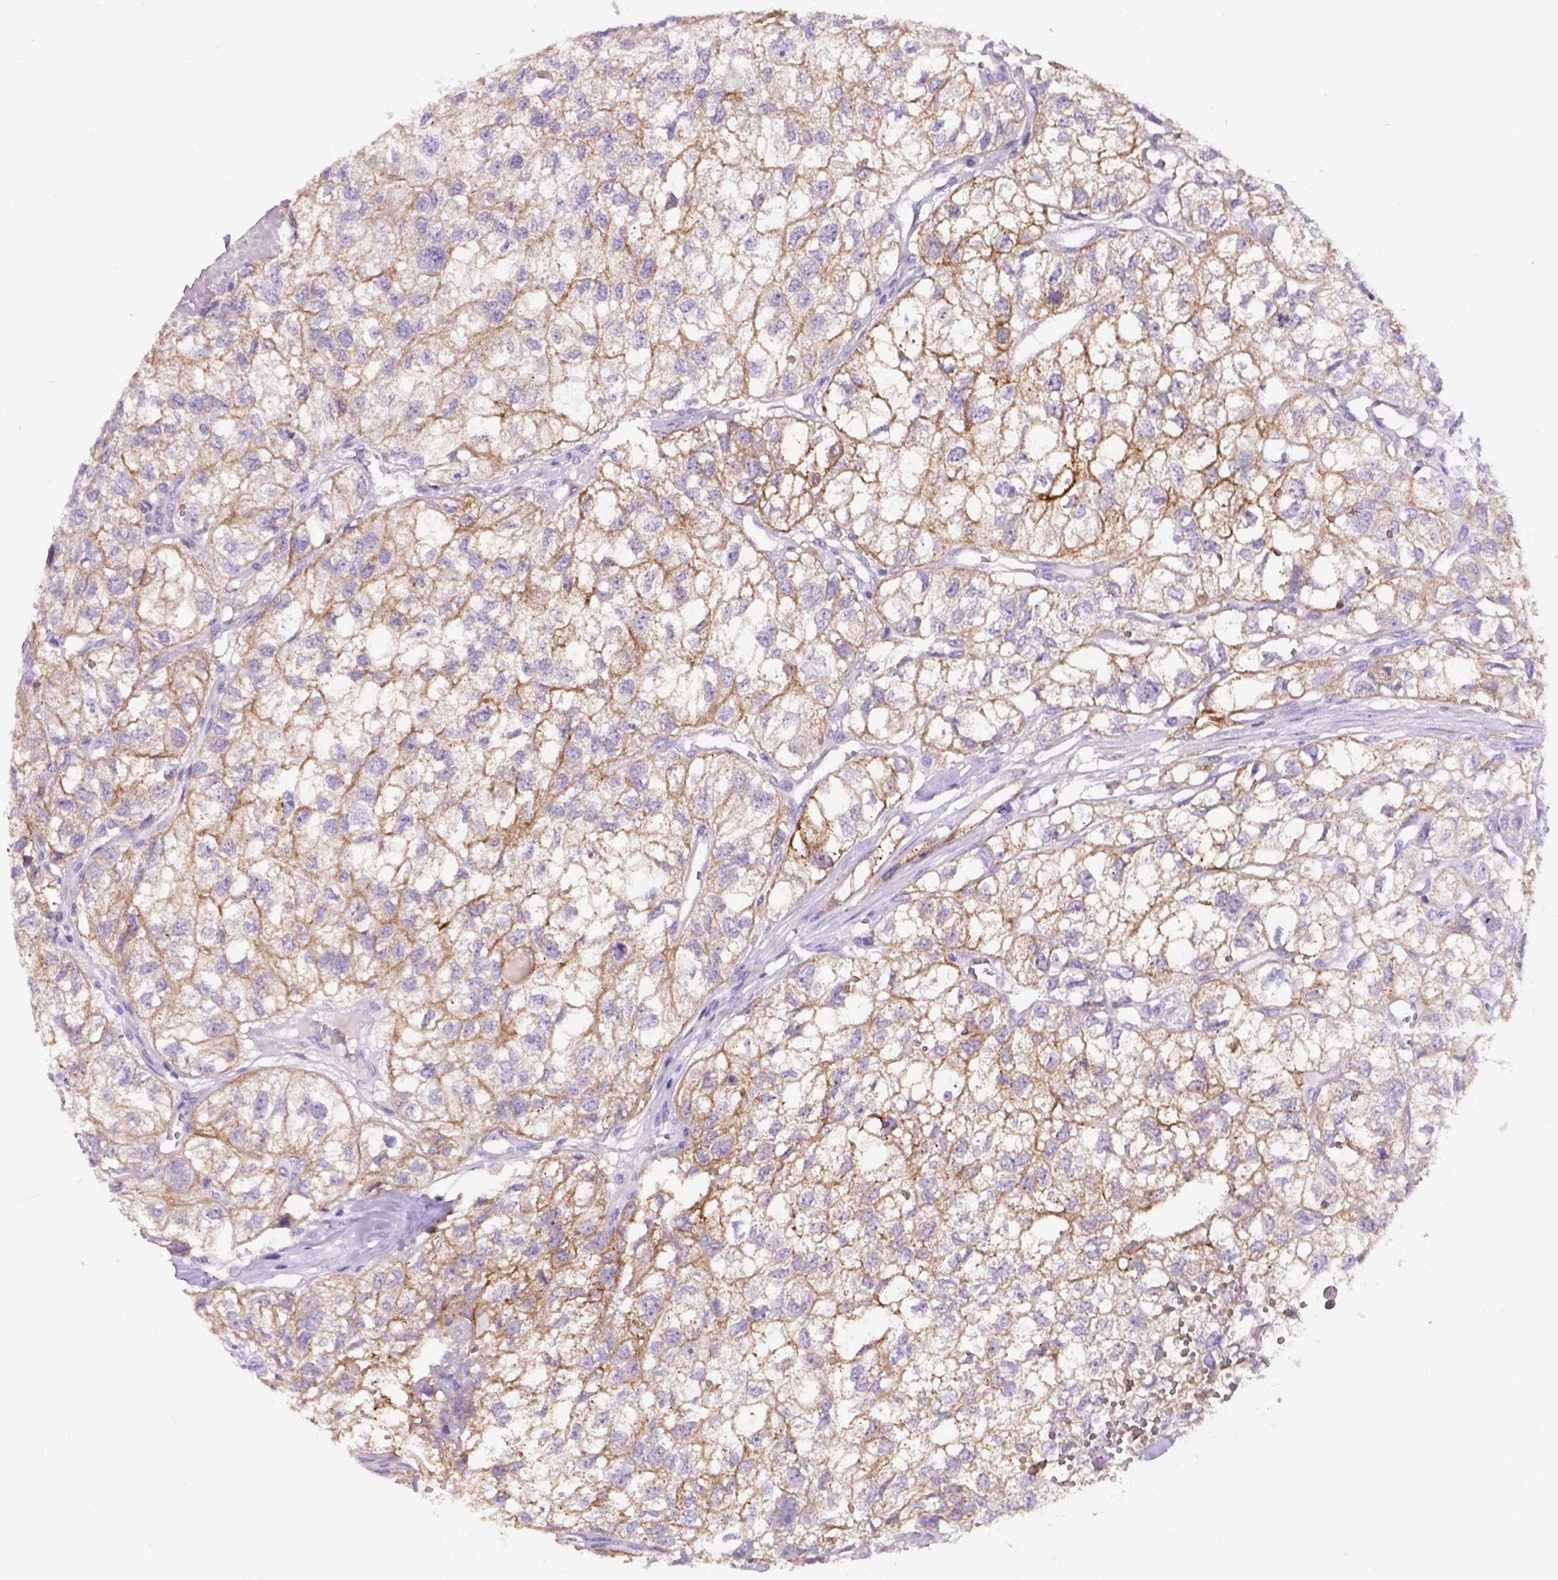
{"staining": {"intensity": "weak", "quantity": ">75%", "location": "cytoplasmic/membranous"}, "tissue": "renal cancer", "cell_type": "Tumor cells", "image_type": "cancer", "snomed": [{"axis": "morphology", "description": "Adenocarcinoma, NOS"}, {"axis": "topography", "description": "Kidney"}], "caption": "Protein staining of adenocarcinoma (renal) tissue demonstrates weak cytoplasmic/membranous expression in approximately >75% of tumor cells.", "gene": "EGFR", "patient": {"sex": "male", "age": 56}}